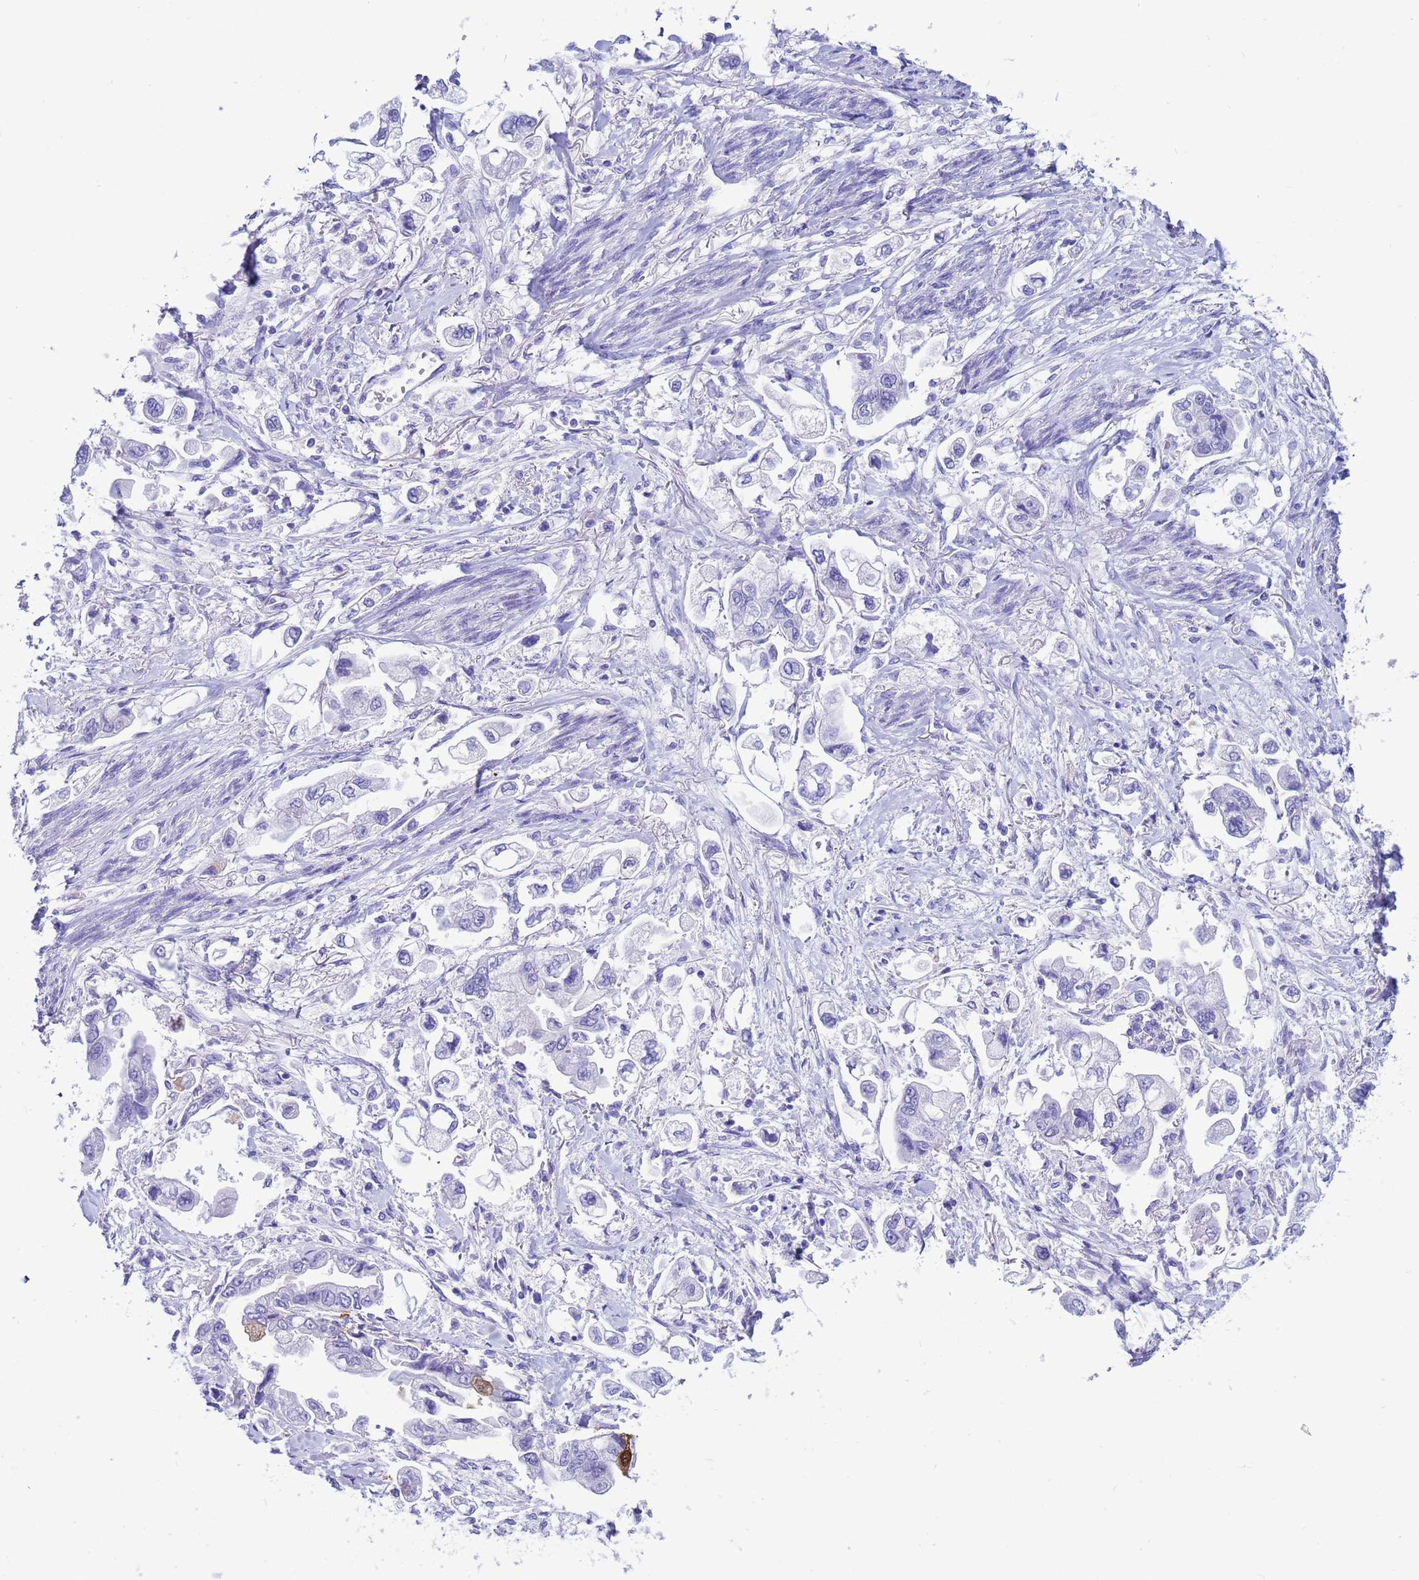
{"staining": {"intensity": "moderate", "quantity": "<25%", "location": "cytoplasmic/membranous,nuclear"}, "tissue": "stomach cancer", "cell_type": "Tumor cells", "image_type": "cancer", "snomed": [{"axis": "morphology", "description": "Adenocarcinoma, NOS"}, {"axis": "topography", "description": "Stomach"}], "caption": "Immunohistochemical staining of human stomach cancer (adenocarcinoma) shows low levels of moderate cytoplasmic/membranous and nuclear positivity in about <25% of tumor cells. (Stains: DAB (3,3'-diaminobenzidine) in brown, nuclei in blue, Microscopy: brightfield microscopy at high magnification).", "gene": "AKR1C2", "patient": {"sex": "male", "age": 62}}